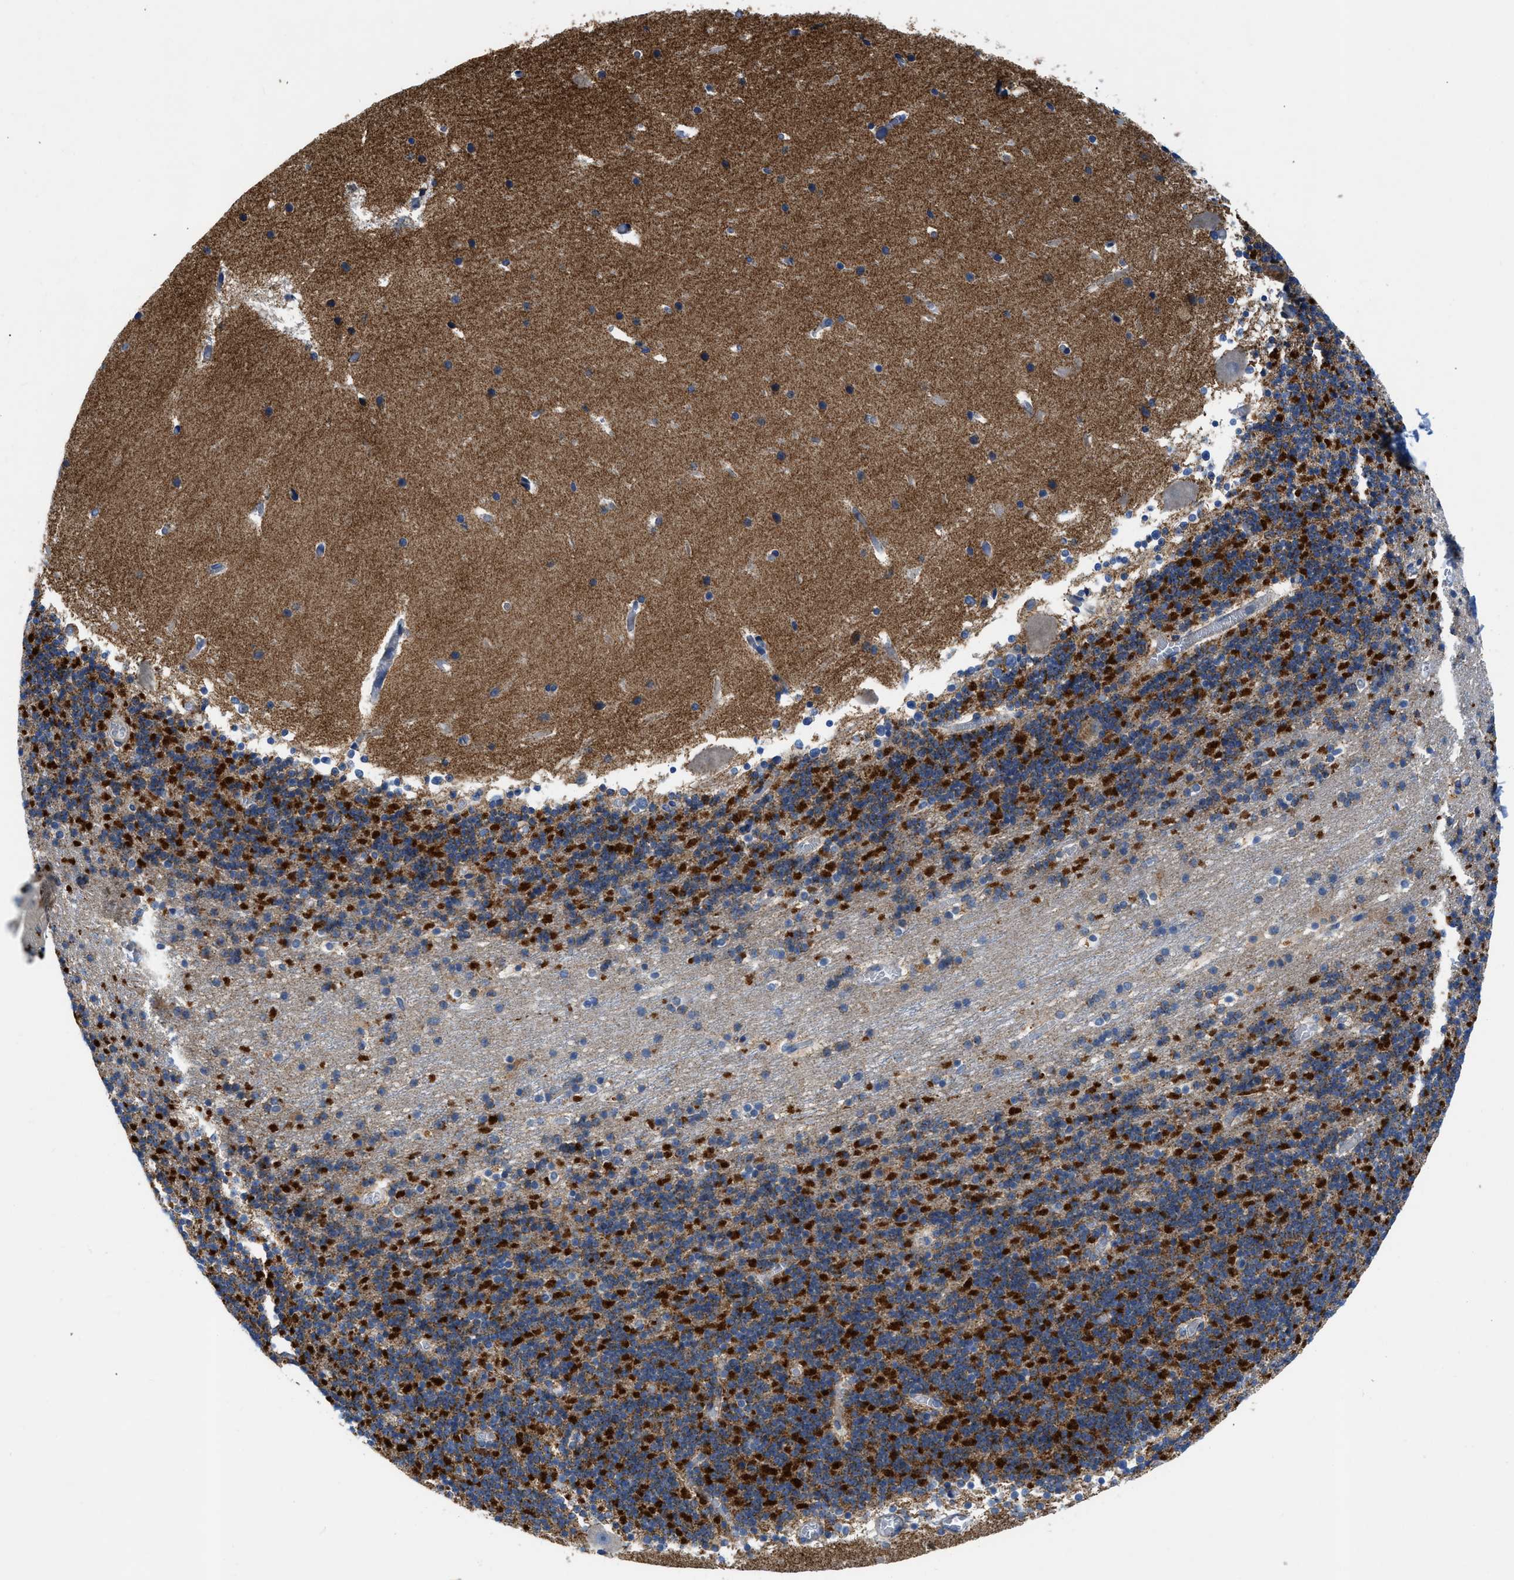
{"staining": {"intensity": "strong", "quantity": "25%-75%", "location": "cytoplasmic/membranous"}, "tissue": "cerebellum", "cell_type": "Cells in granular layer", "image_type": "normal", "snomed": [{"axis": "morphology", "description": "Normal tissue, NOS"}, {"axis": "topography", "description": "Cerebellum"}], "caption": "Cerebellum stained with DAB IHC demonstrates high levels of strong cytoplasmic/membranous positivity in approximately 25%-75% of cells in granular layer.", "gene": "ZNF831", "patient": {"sex": "male", "age": 45}}